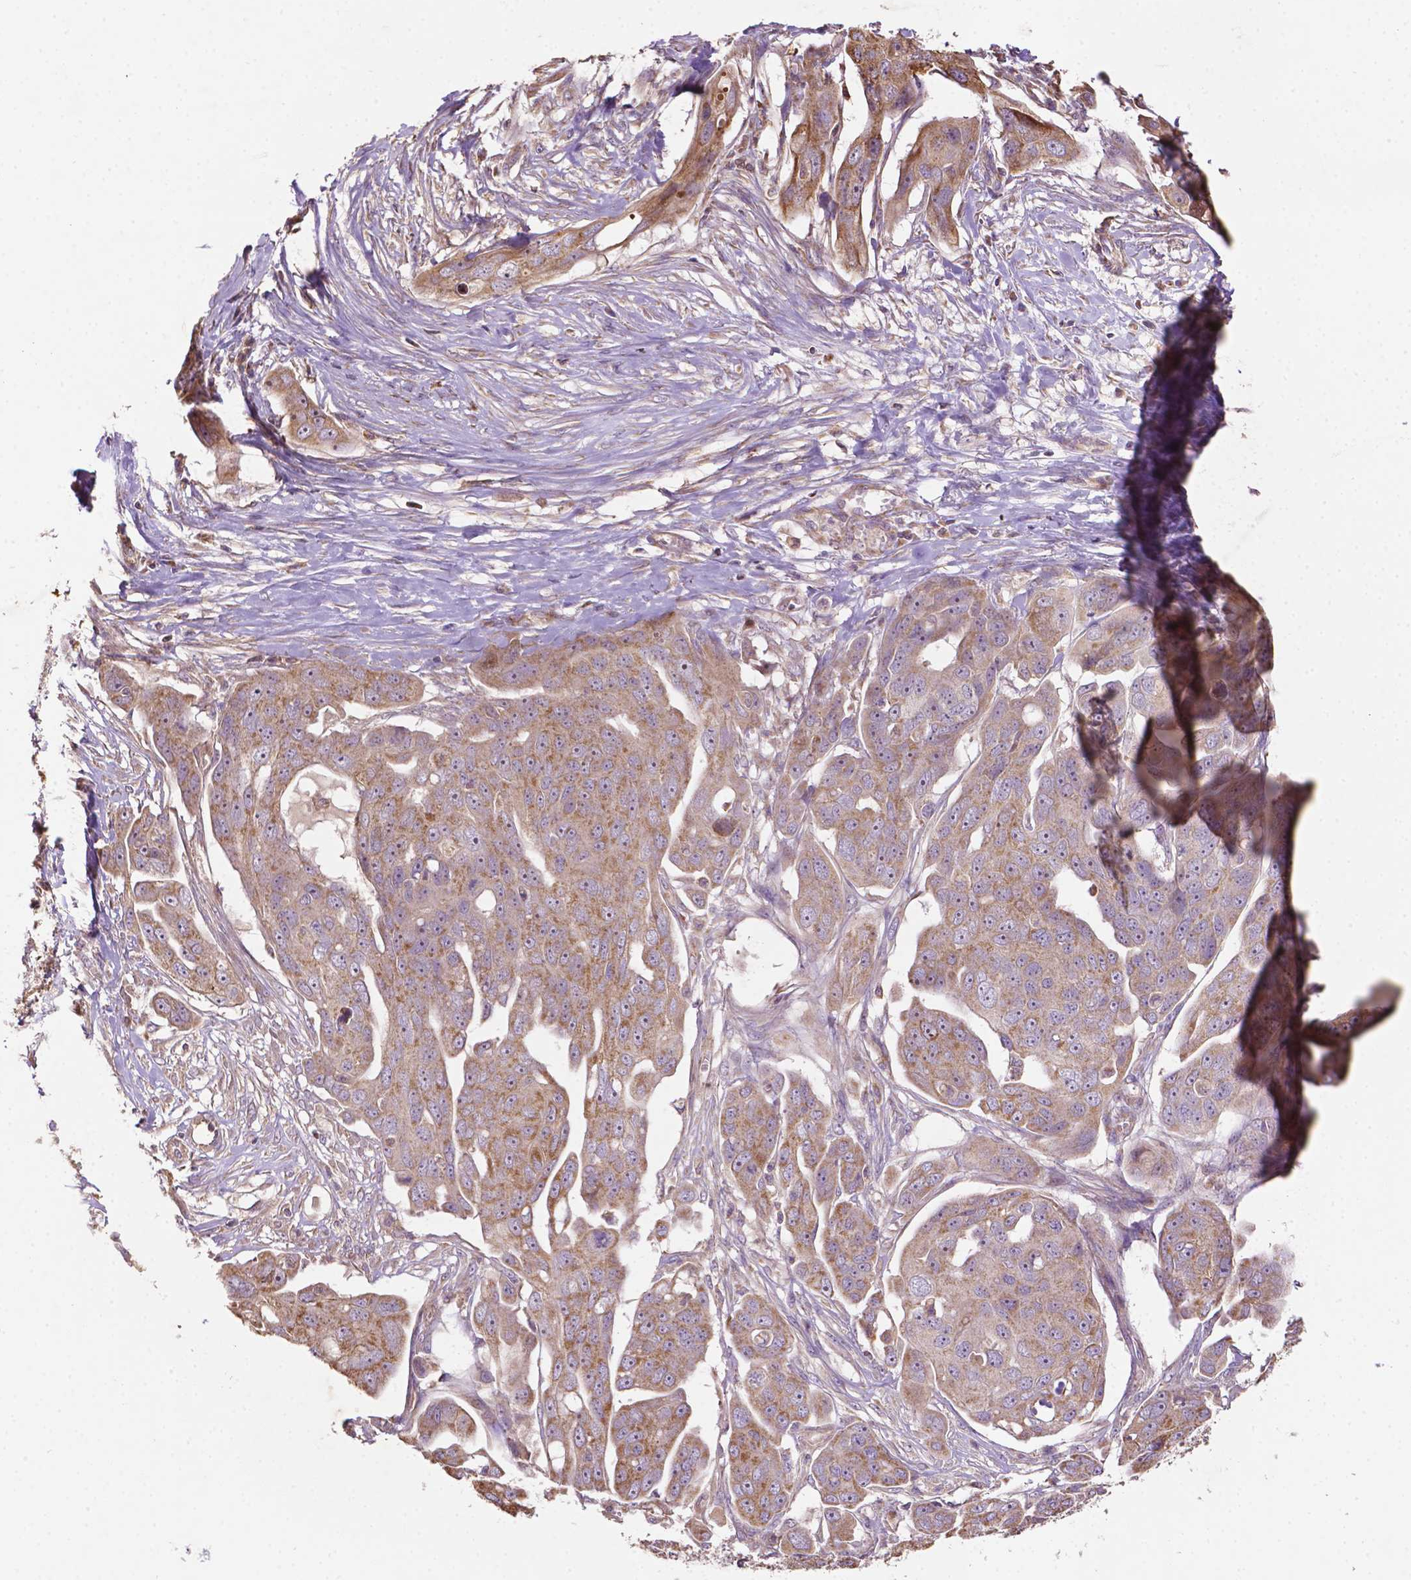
{"staining": {"intensity": "weak", "quantity": ">75%", "location": "cytoplasmic/membranous"}, "tissue": "ovarian cancer", "cell_type": "Tumor cells", "image_type": "cancer", "snomed": [{"axis": "morphology", "description": "Carcinoma, endometroid"}, {"axis": "topography", "description": "Ovary"}], "caption": "Immunohistochemistry (DAB) staining of endometroid carcinoma (ovarian) demonstrates weak cytoplasmic/membranous protein expression in approximately >75% of tumor cells. The staining was performed using DAB to visualize the protein expression in brown, while the nuclei were stained in blue with hematoxylin (Magnification: 20x).", "gene": "LRR1", "patient": {"sex": "female", "age": 70}}